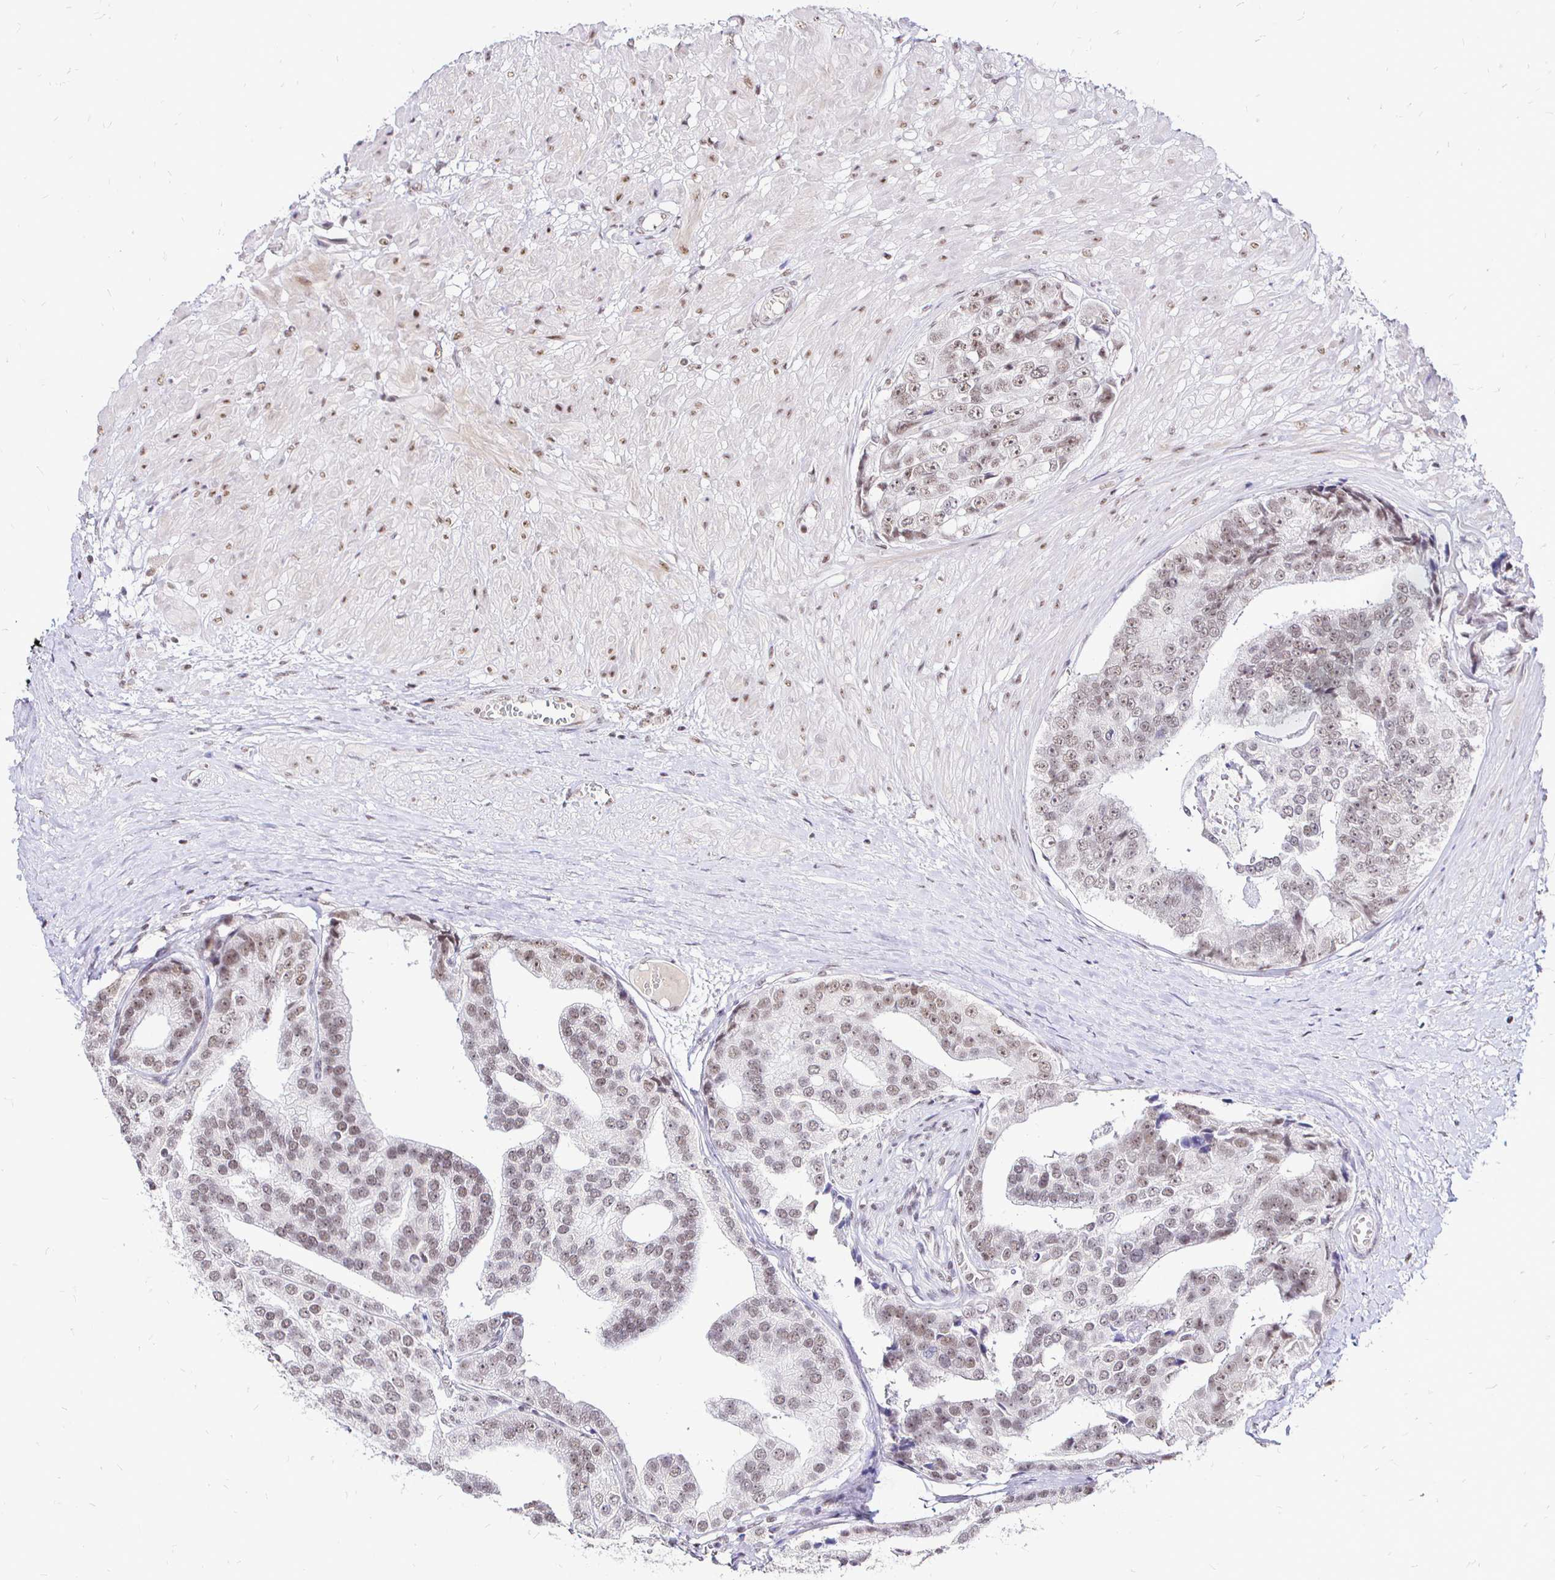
{"staining": {"intensity": "weak", "quantity": ">75%", "location": "nuclear"}, "tissue": "prostate cancer", "cell_type": "Tumor cells", "image_type": "cancer", "snomed": [{"axis": "morphology", "description": "Adenocarcinoma, High grade"}, {"axis": "topography", "description": "Prostate"}], "caption": "DAB (3,3'-diaminobenzidine) immunohistochemical staining of human prostate cancer (adenocarcinoma (high-grade)) exhibits weak nuclear protein positivity in about >75% of tumor cells. The staining is performed using DAB brown chromogen to label protein expression. The nuclei are counter-stained blue using hematoxylin.", "gene": "SIN3A", "patient": {"sex": "male", "age": 71}}